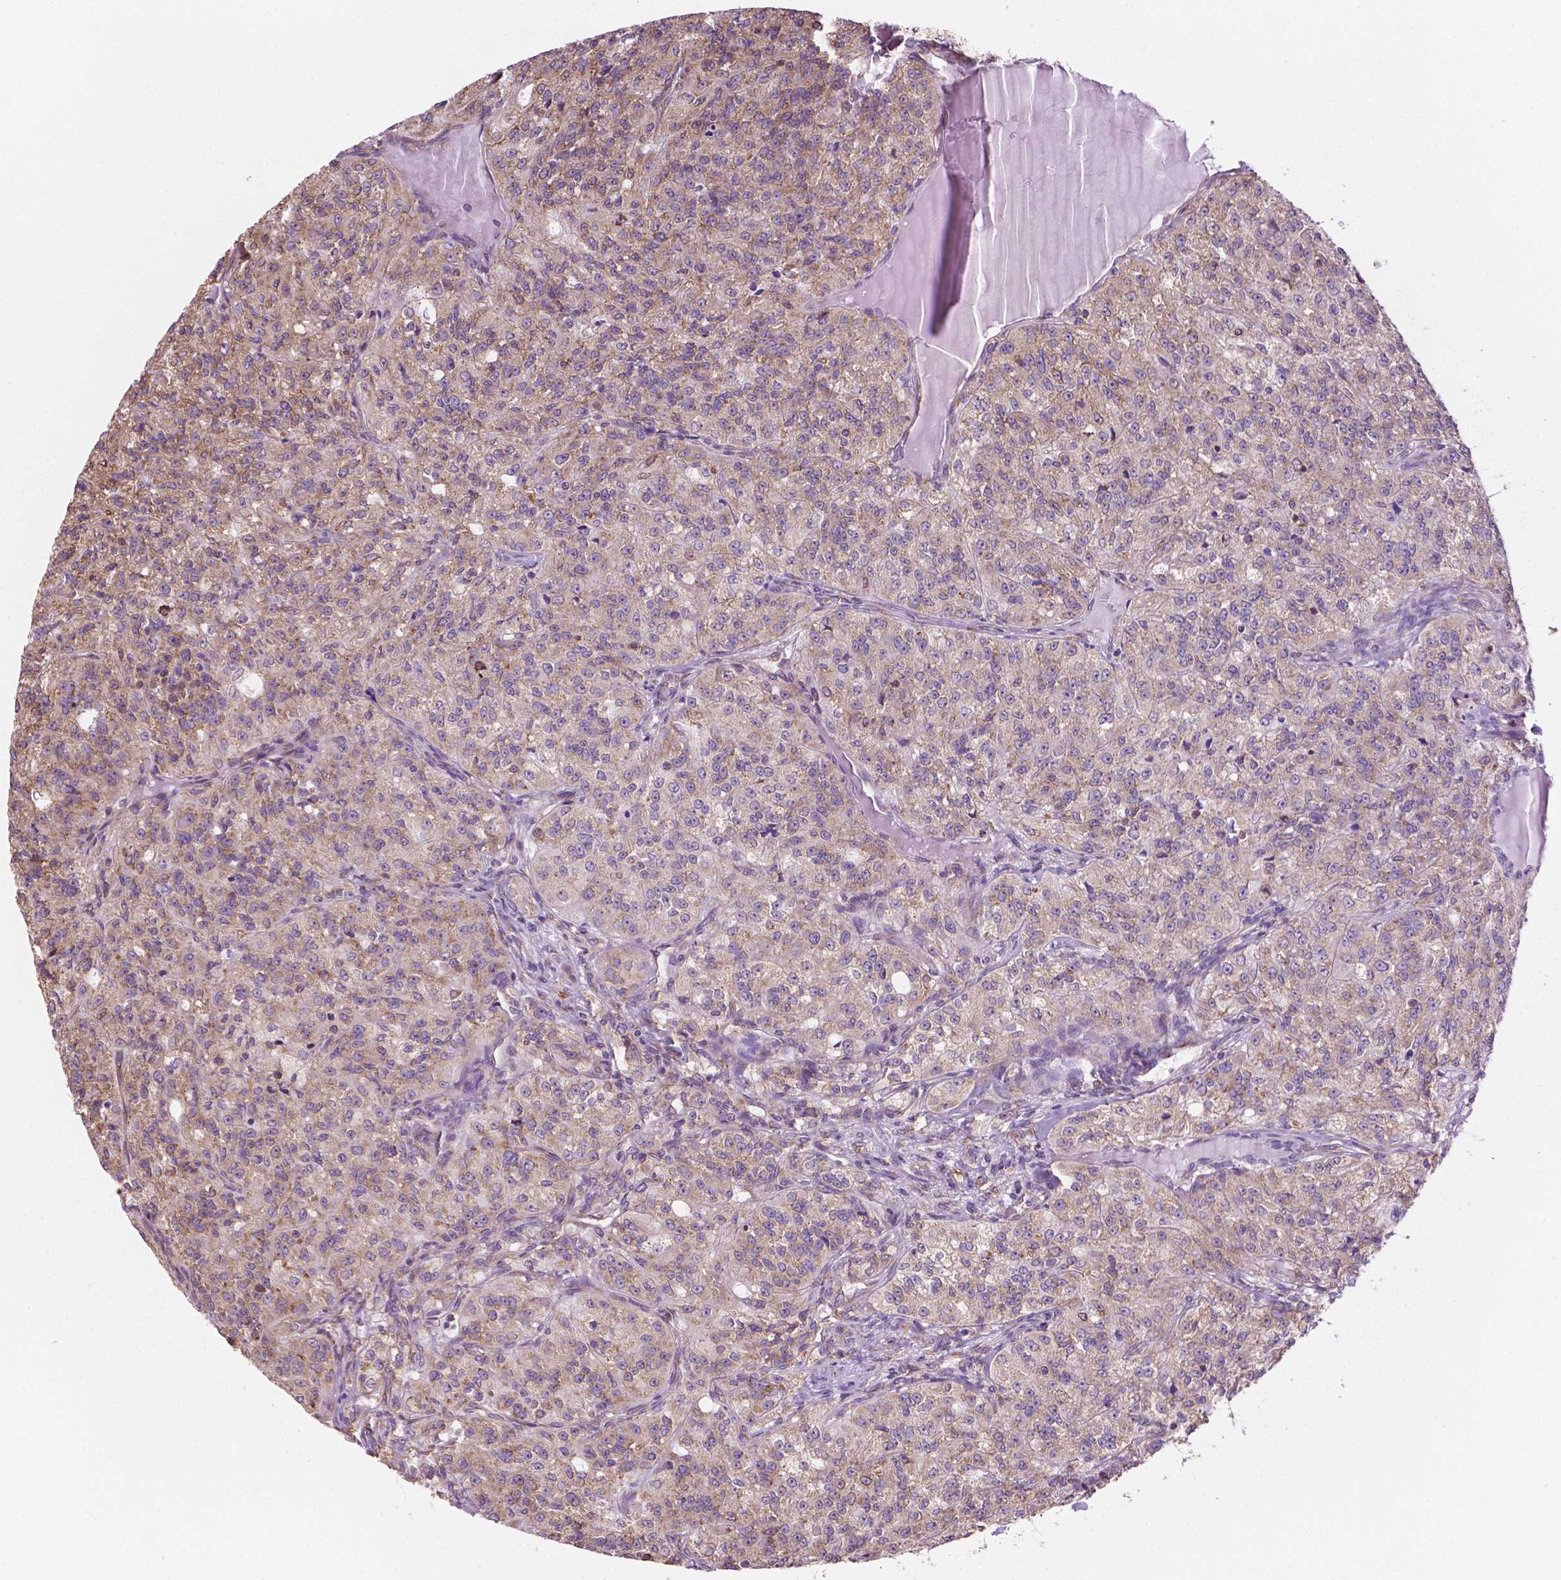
{"staining": {"intensity": "weak", "quantity": "25%-75%", "location": "cytoplasmic/membranous"}, "tissue": "renal cancer", "cell_type": "Tumor cells", "image_type": "cancer", "snomed": [{"axis": "morphology", "description": "Adenocarcinoma, NOS"}, {"axis": "topography", "description": "Kidney"}], "caption": "Protein analysis of renal adenocarcinoma tissue reveals weak cytoplasmic/membranous positivity in approximately 25%-75% of tumor cells.", "gene": "RPL29", "patient": {"sex": "female", "age": 63}}